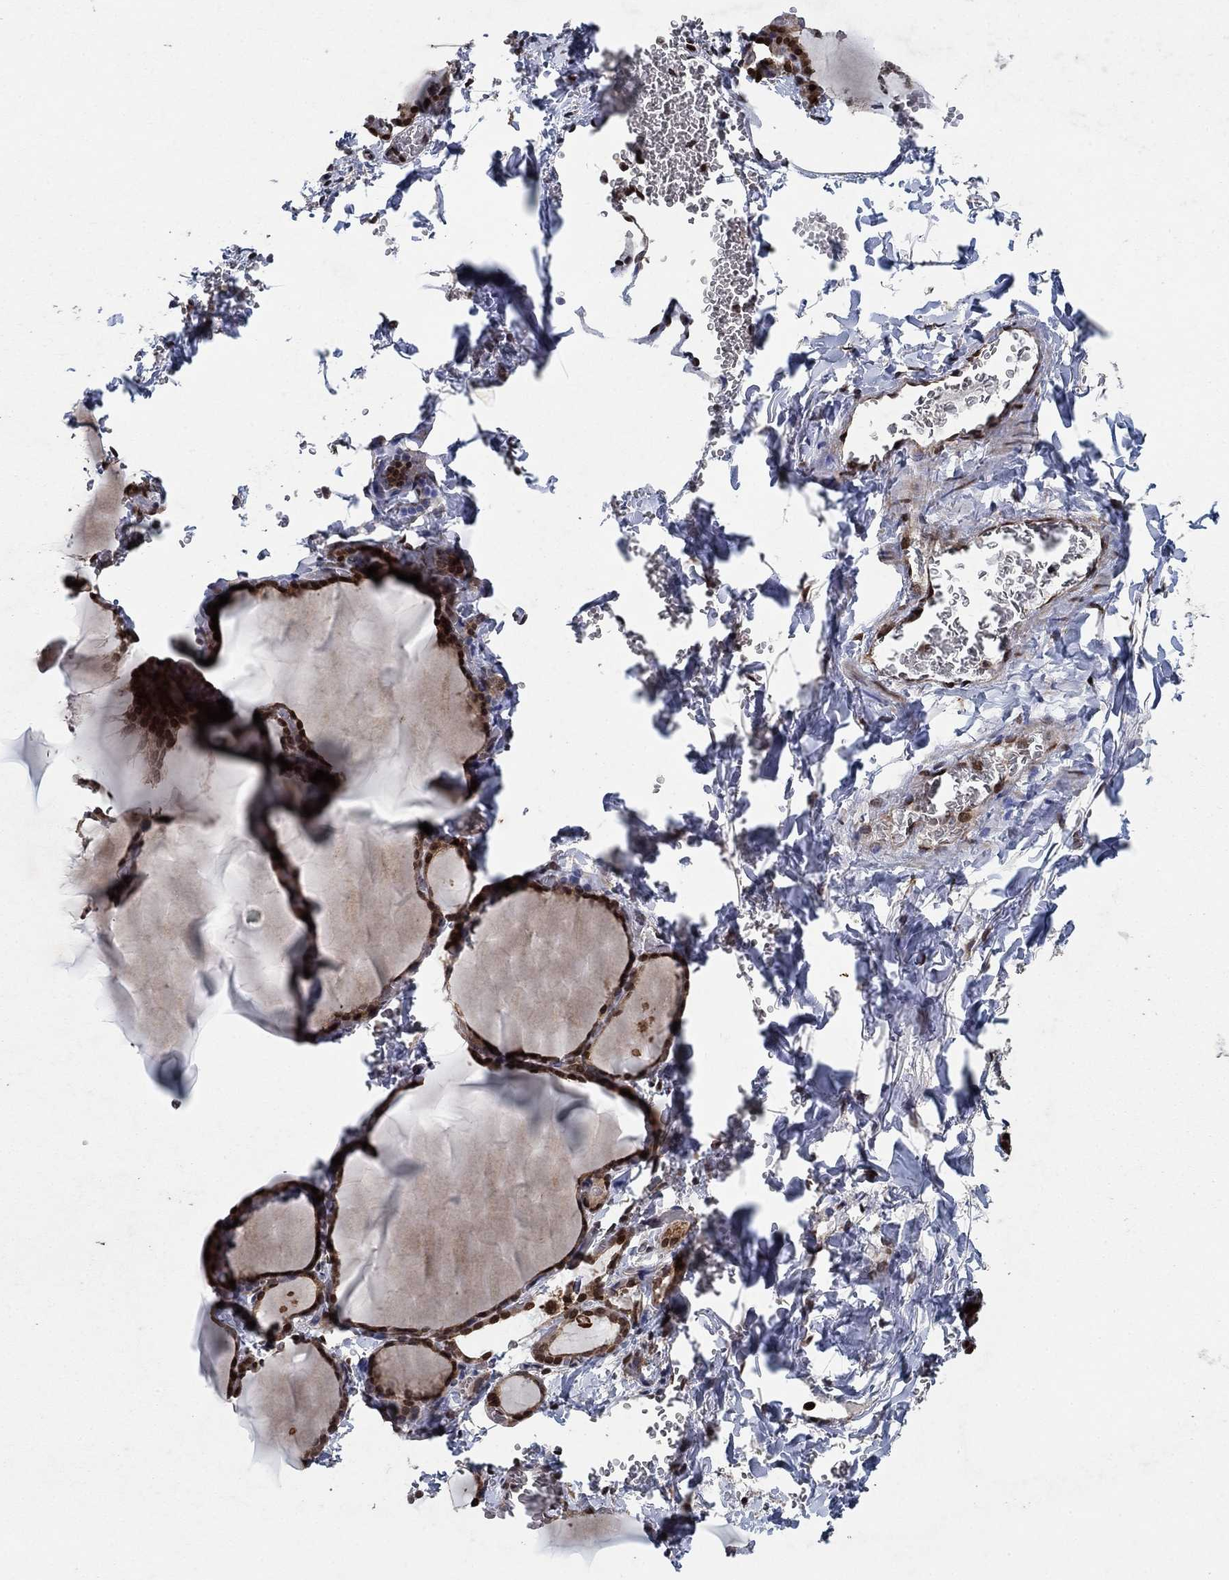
{"staining": {"intensity": "strong", "quantity": ">75%", "location": "nuclear"}, "tissue": "thyroid gland", "cell_type": "Glandular cells", "image_type": "normal", "snomed": [{"axis": "morphology", "description": "Normal tissue, NOS"}, {"axis": "morphology", "description": "Hyperplasia, NOS"}, {"axis": "topography", "description": "Thyroid gland"}], "caption": "About >75% of glandular cells in normal human thyroid gland exhibit strong nuclear protein positivity as visualized by brown immunohistochemical staining.", "gene": "PRICKLE4", "patient": {"sex": "female", "age": 27}}